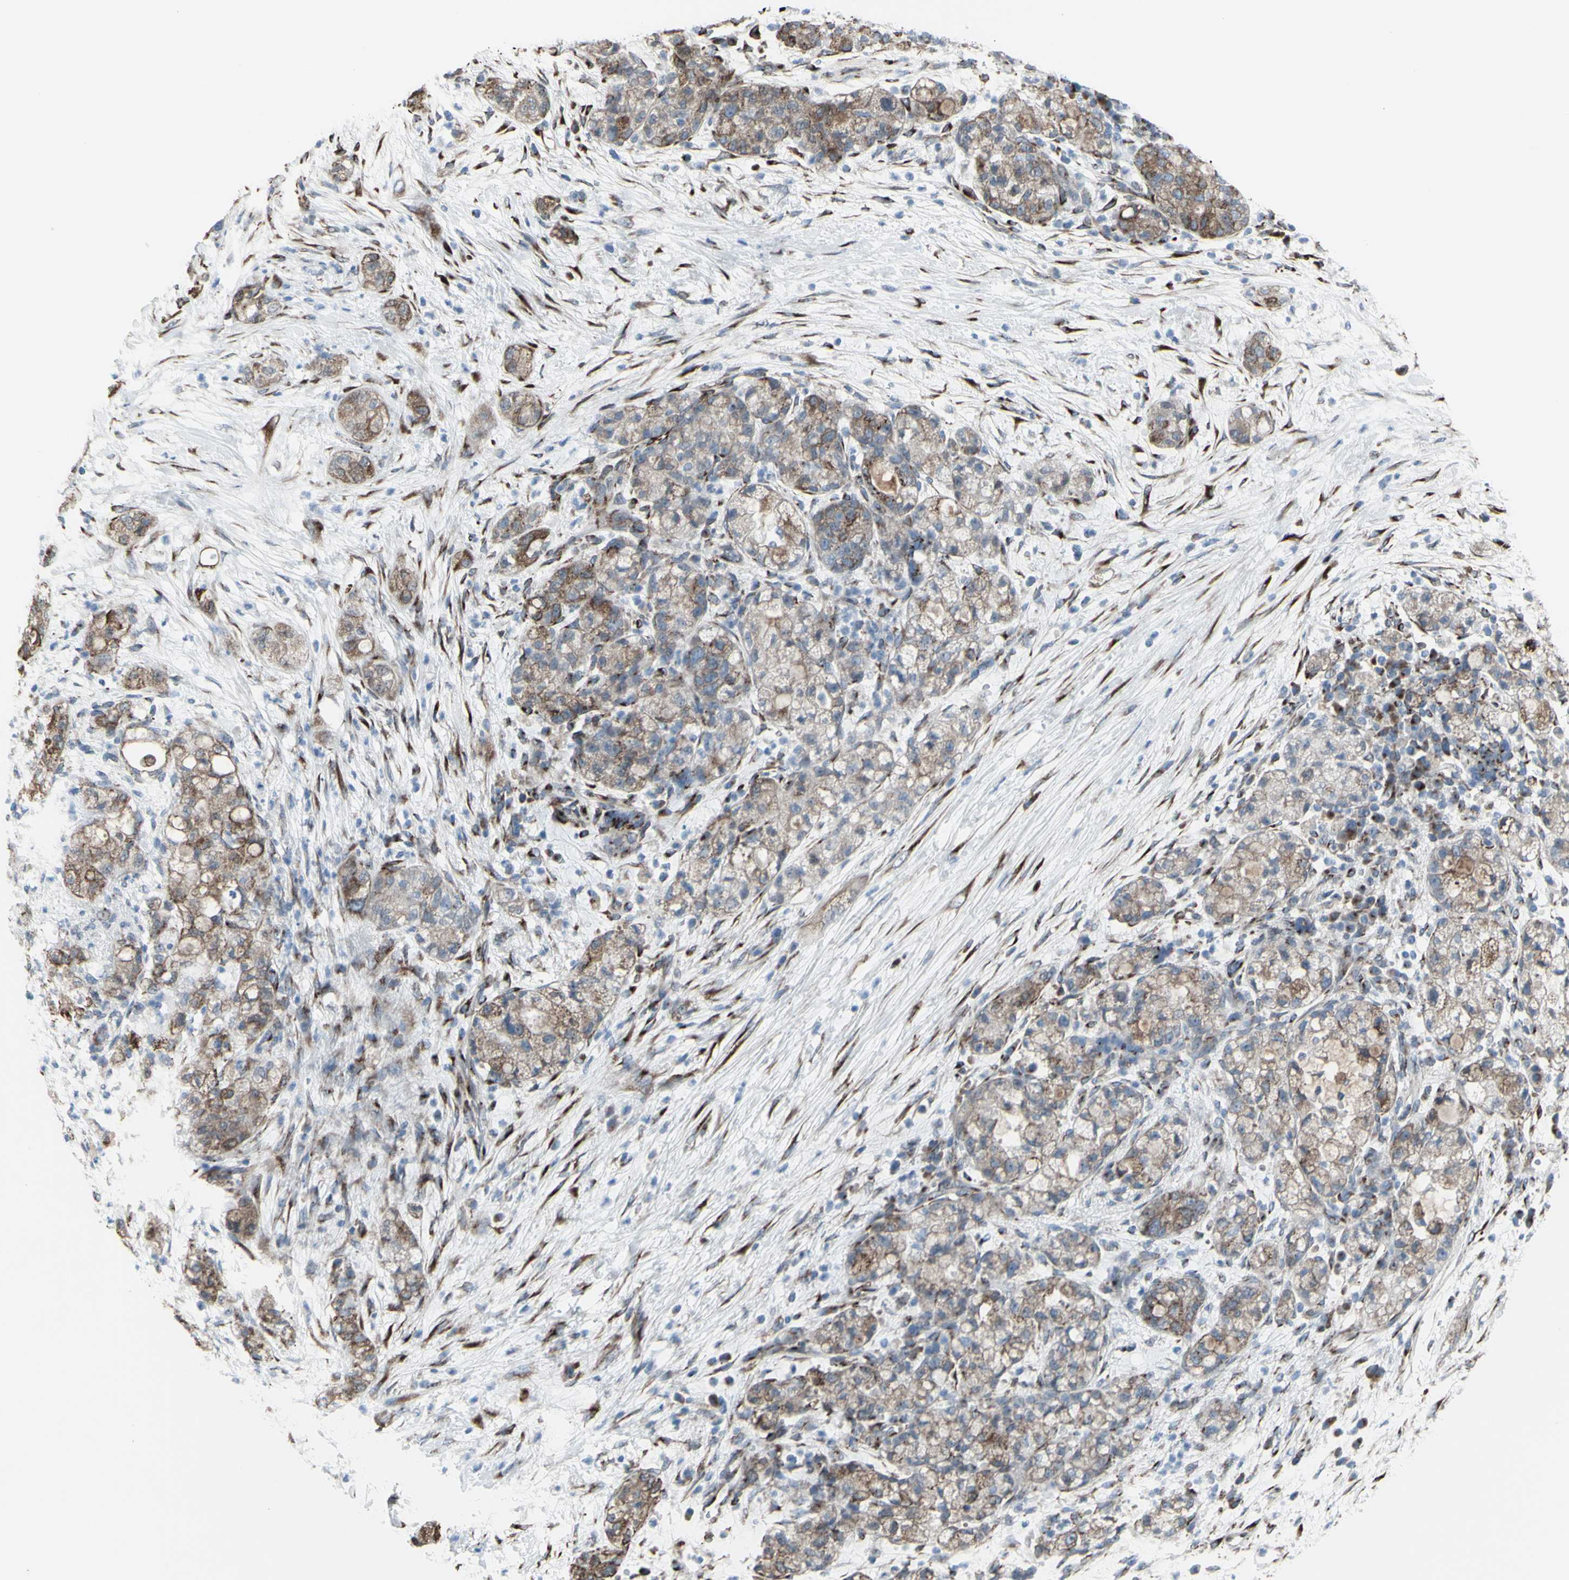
{"staining": {"intensity": "moderate", "quantity": ">75%", "location": "cytoplasmic/membranous"}, "tissue": "pancreatic cancer", "cell_type": "Tumor cells", "image_type": "cancer", "snomed": [{"axis": "morphology", "description": "Adenocarcinoma, NOS"}, {"axis": "topography", "description": "Pancreas"}], "caption": "Protein staining shows moderate cytoplasmic/membranous expression in approximately >75% of tumor cells in pancreatic cancer.", "gene": "GLG1", "patient": {"sex": "female", "age": 78}}